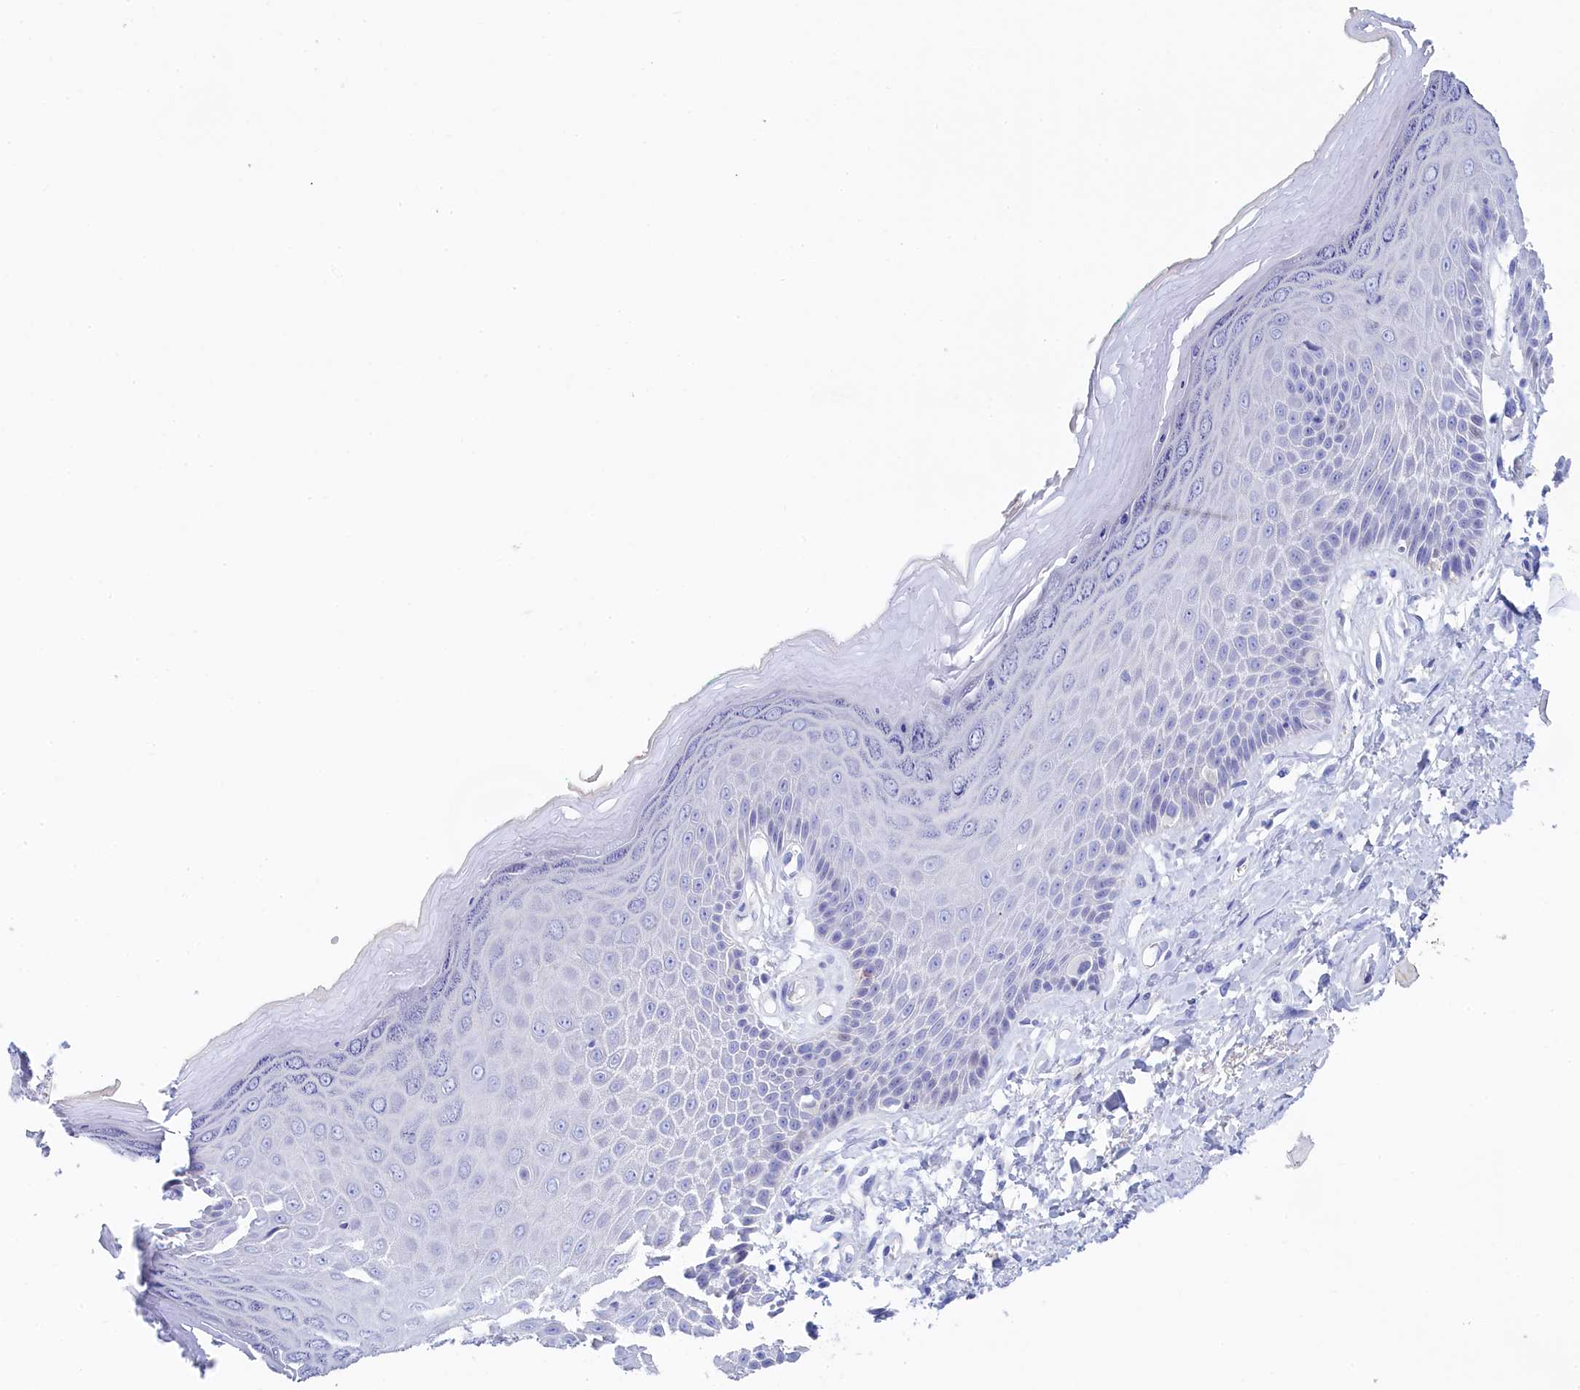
{"staining": {"intensity": "negative", "quantity": "none", "location": "none"}, "tissue": "skin", "cell_type": "Epidermal cells", "image_type": "normal", "snomed": [{"axis": "morphology", "description": "Normal tissue, NOS"}, {"axis": "topography", "description": "Anal"}], "caption": "A photomicrograph of human skin is negative for staining in epidermal cells. (Stains: DAB (3,3'-diaminobenzidine) IHC with hematoxylin counter stain, Microscopy: brightfield microscopy at high magnification).", "gene": "TRIM10", "patient": {"sex": "male", "age": 78}}